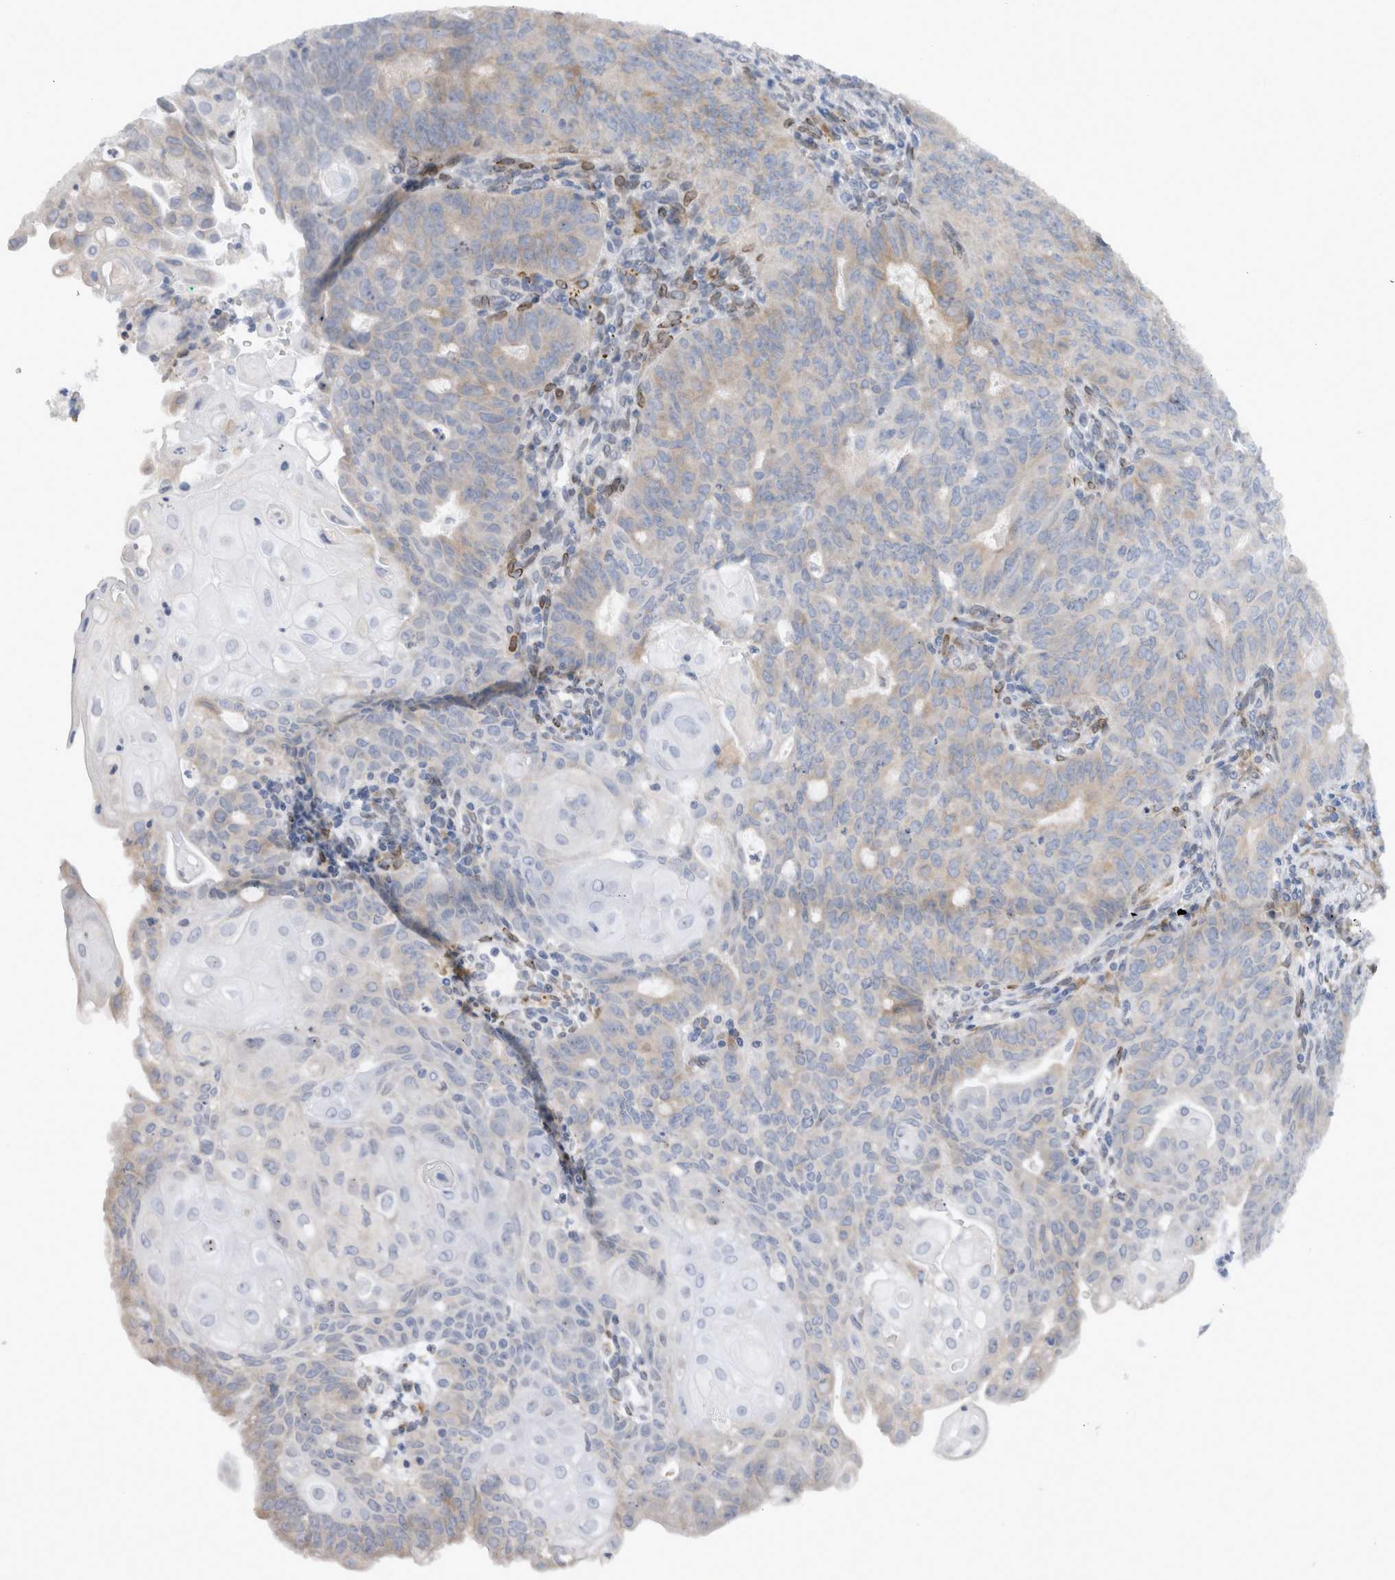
{"staining": {"intensity": "weak", "quantity": "<25%", "location": "cytoplasmic/membranous"}, "tissue": "endometrial cancer", "cell_type": "Tumor cells", "image_type": "cancer", "snomed": [{"axis": "morphology", "description": "Adenocarcinoma, NOS"}, {"axis": "topography", "description": "Endometrium"}], "caption": "Protein analysis of endometrial cancer (adenocarcinoma) exhibits no significant staining in tumor cells.", "gene": "VCPIP1", "patient": {"sex": "female", "age": 32}}